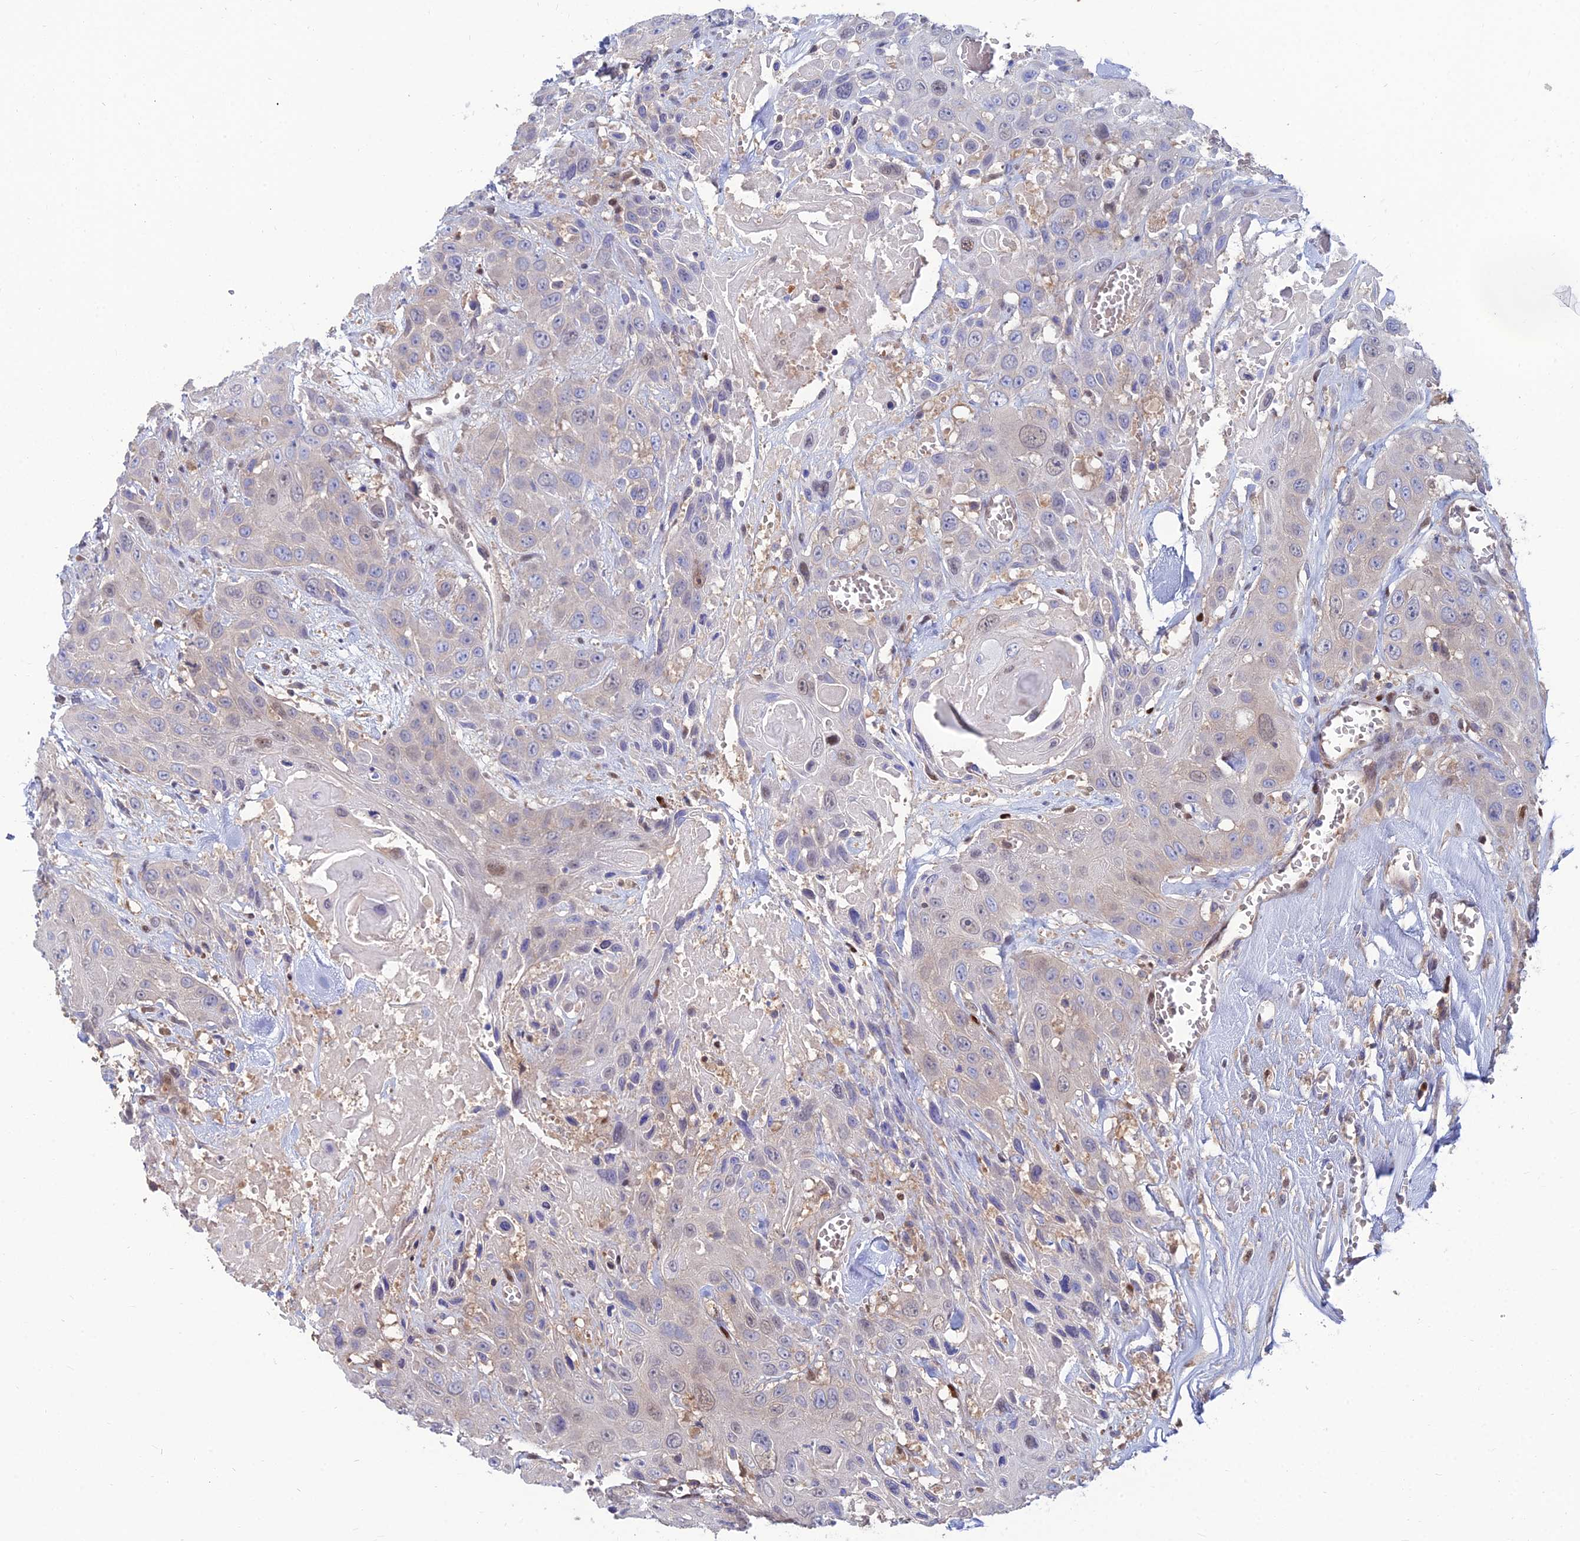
{"staining": {"intensity": "negative", "quantity": "none", "location": "none"}, "tissue": "head and neck cancer", "cell_type": "Tumor cells", "image_type": "cancer", "snomed": [{"axis": "morphology", "description": "Squamous cell carcinoma, NOS"}, {"axis": "topography", "description": "Head-Neck"}], "caption": "Immunohistochemical staining of head and neck cancer (squamous cell carcinoma) demonstrates no significant staining in tumor cells.", "gene": "DNPEP", "patient": {"sex": "male", "age": 81}}